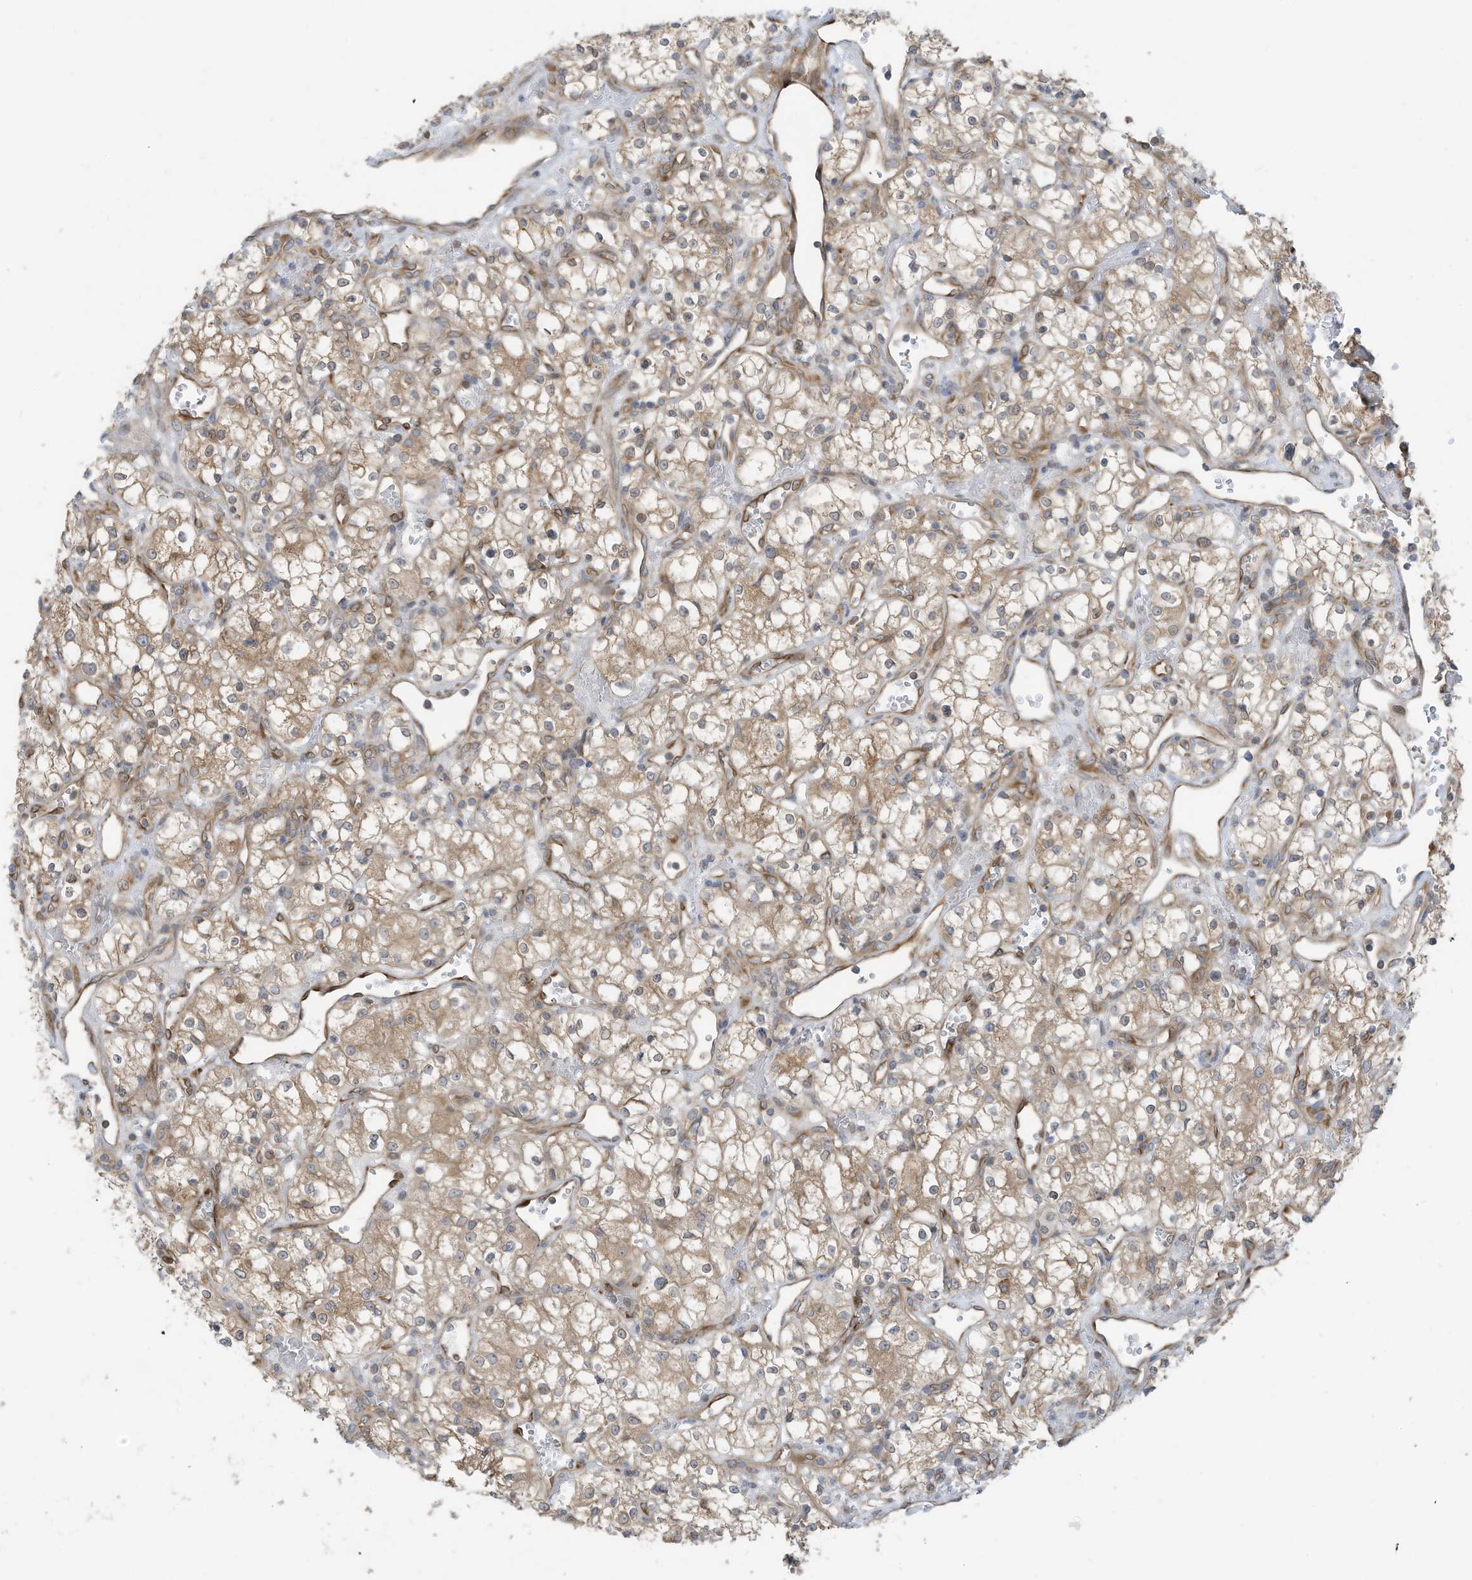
{"staining": {"intensity": "weak", "quantity": ">75%", "location": "cytoplasmic/membranous"}, "tissue": "renal cancer", "cell_type": "Tumor cells", "image_type": "cancer", "snomed": [{"axis": "morphology", "description": "Adenocarcinoma, NOS"}, {"axis": "topography", "description": "Kidney"}], "caption": "Adenocarcinoma (renal) tissue reveals weak cytoplasmic/membranous staining in approximately >75% of tumor cells Ihc stains the protein in brown and the nuclei are stained blue.", "gene": "USE1", "patient": {"sex": "male", "age": 59}}